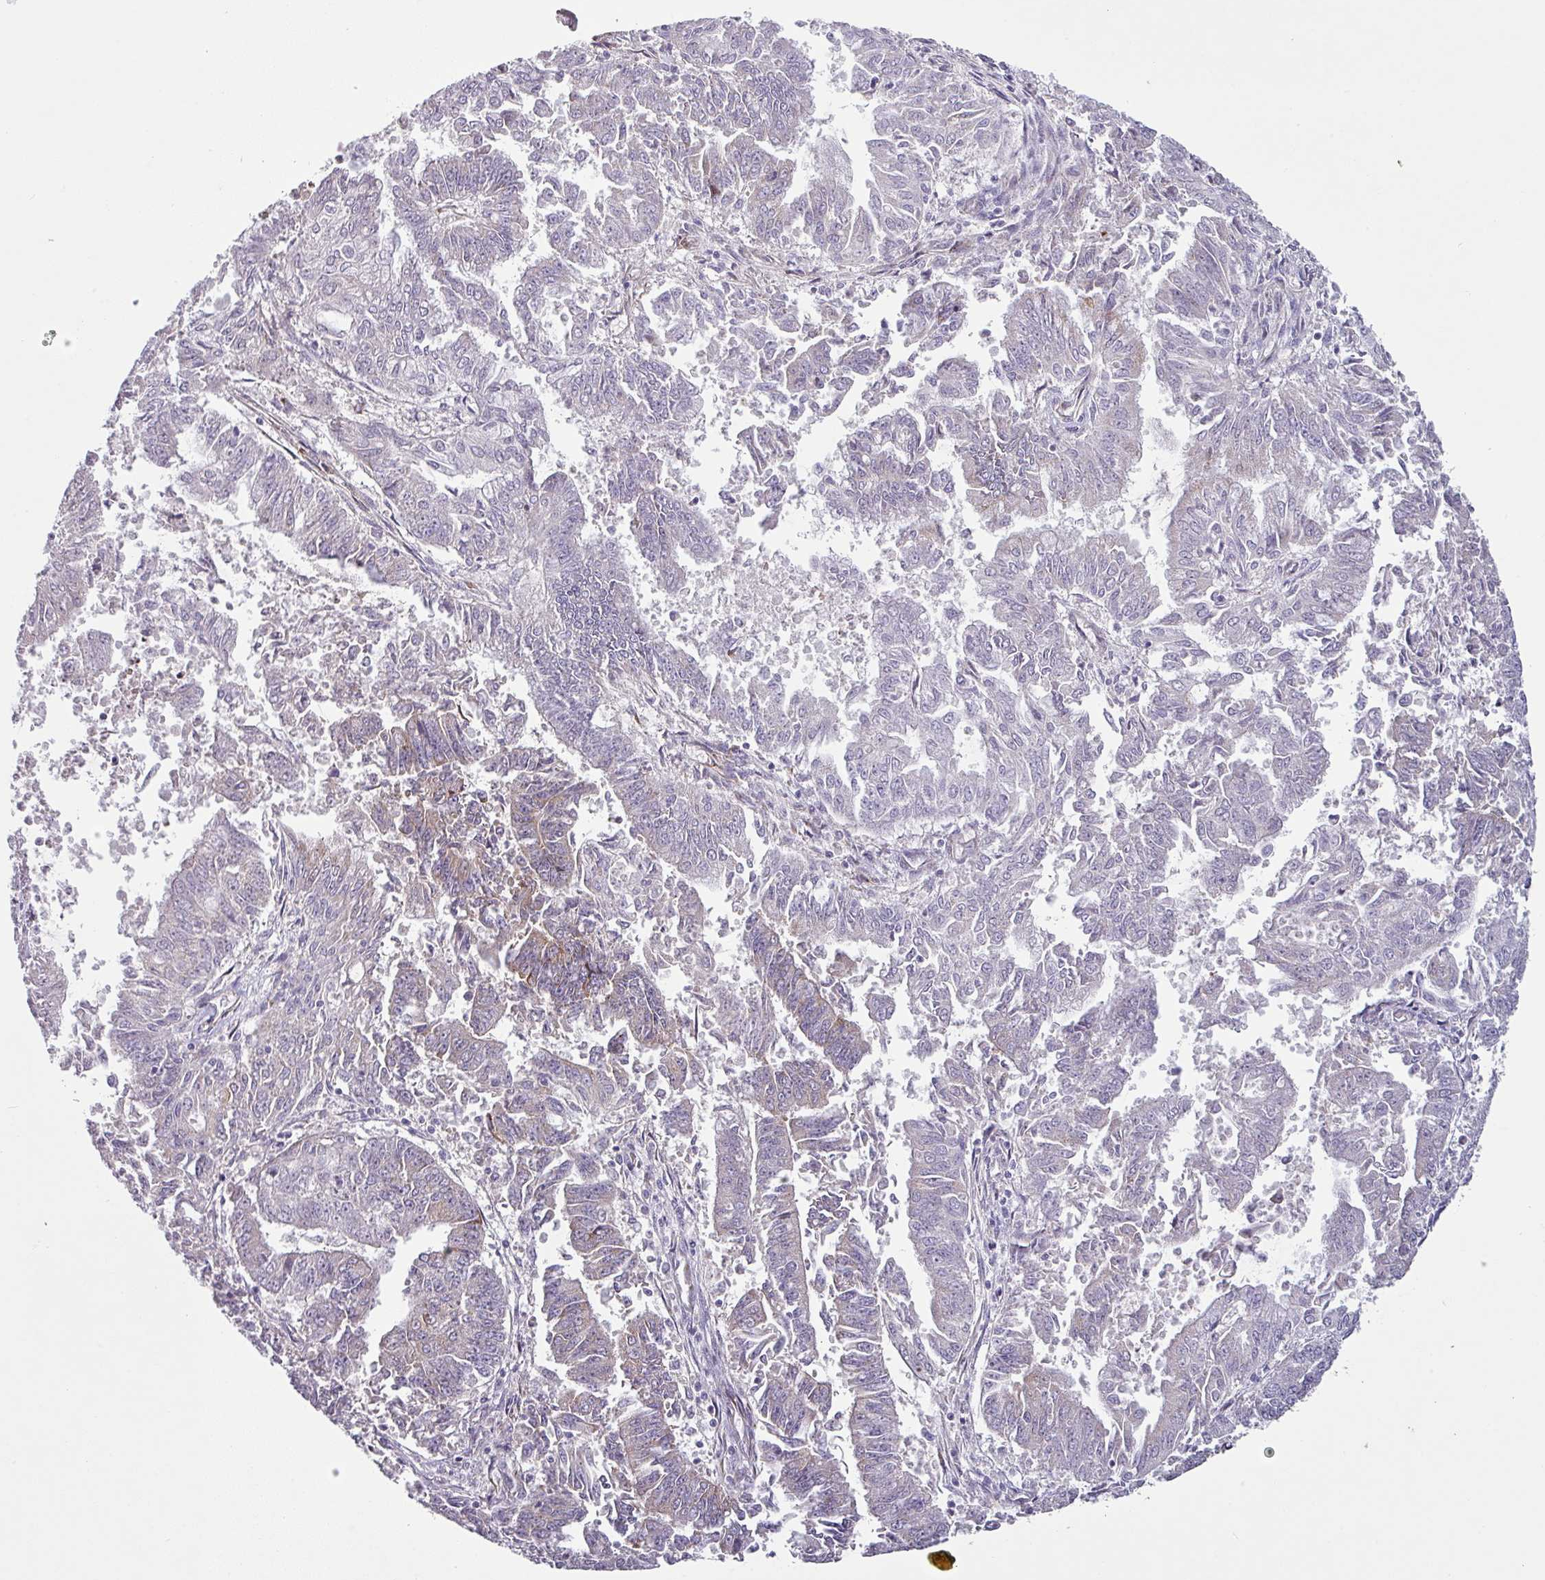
{"staining": {"intensity": "negative", "quantity": "none", "location": "none"}, "tissue": "endometrial cancer", "cell_type": "Tumor cells", "image_type": "cancer", "snomed": [{"axis": "morphology", "description": "Adenocarcinoma, NOS"}, {"axis": "topography", "description": "Endometrium"}], "caption": "Immunohistochemical staining of adenocarcinoma (endometrial) reveals no significant positivity in tumor cells.", "gene": "KLHL3", "patient": {"sex": "female", "age": 73}}